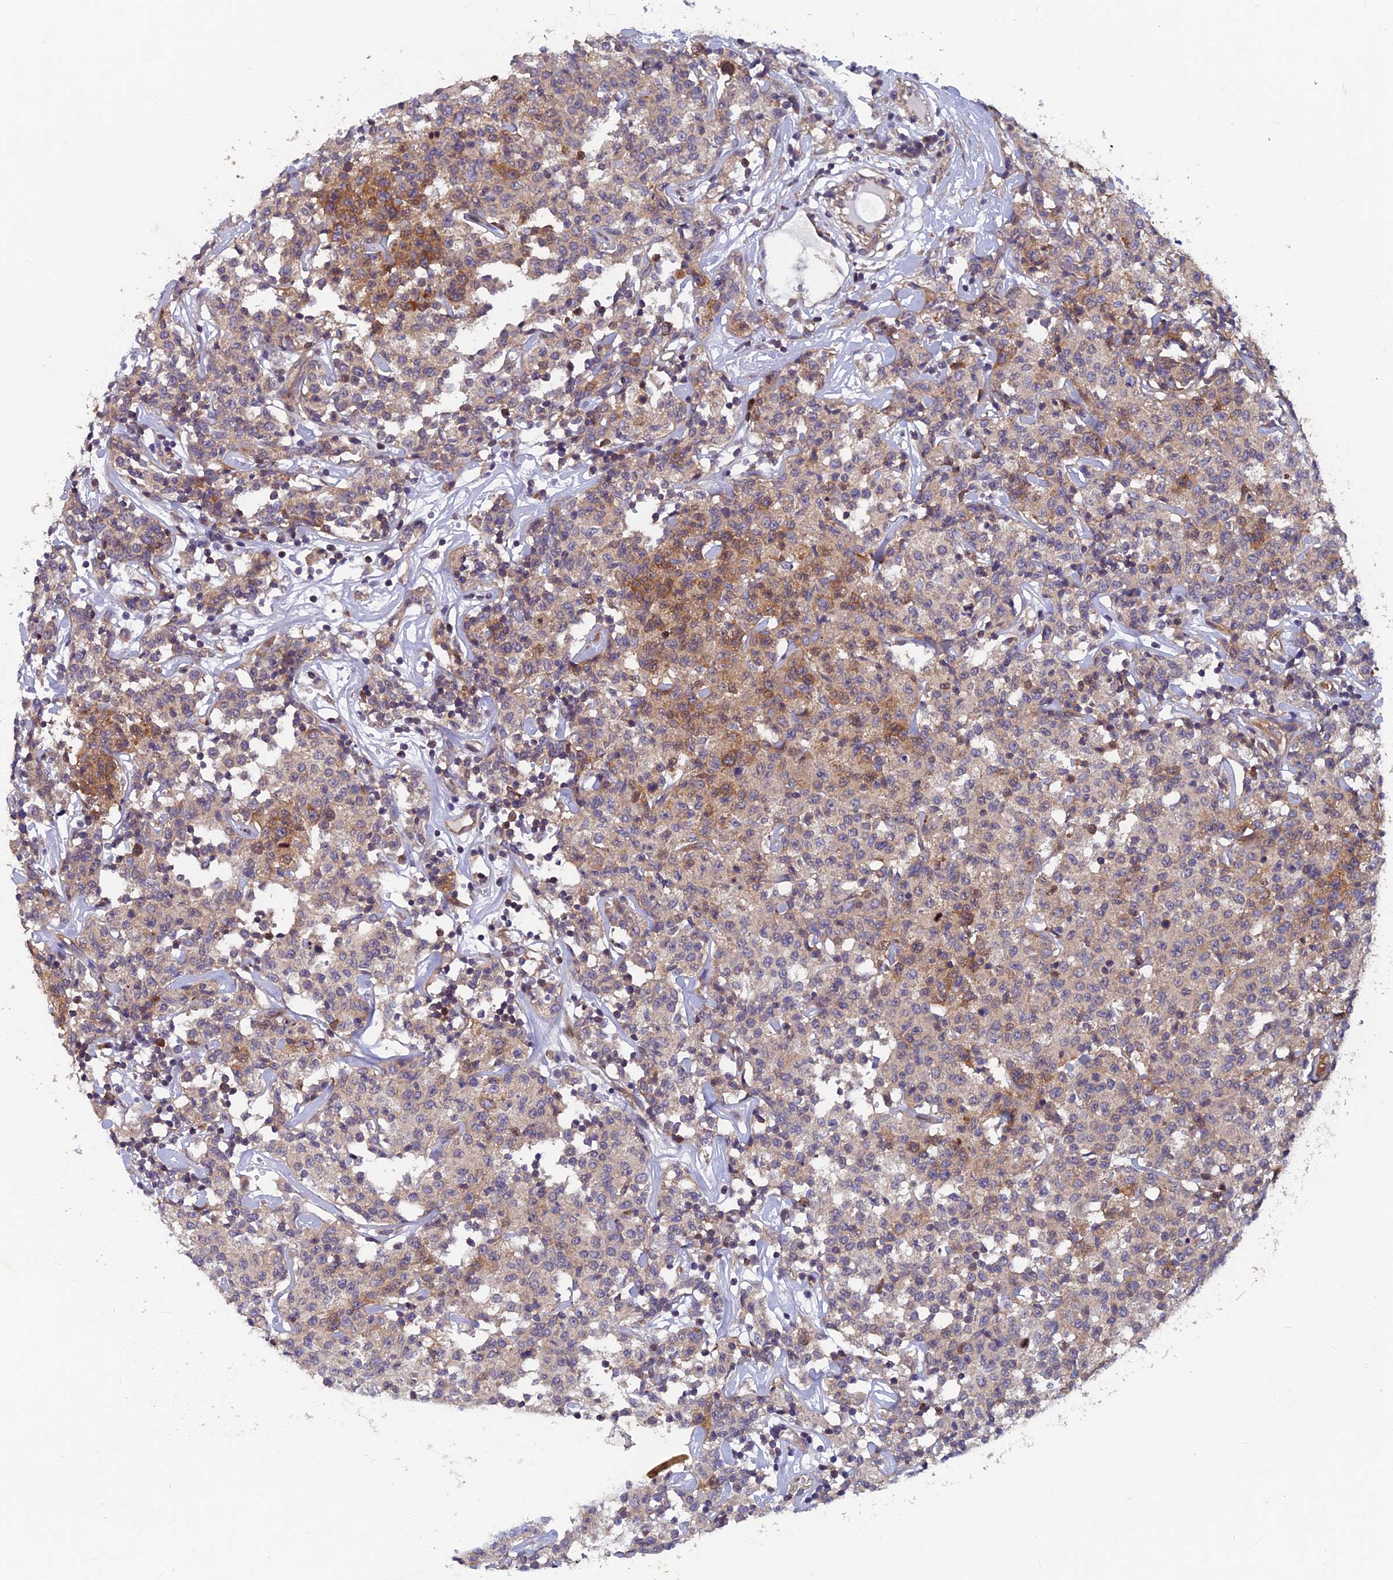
{"staining": {"intensity": "moderate", "quantity": "<25%", "location": "cytoplasmic/membranous"}, "tissue": "lymphoma", "cell_type": "Tumor cells", "image_type": "cancer", "snomed": [{"axis": "morphology", "description": "Malignant lymphoma, non-Hodgkin's type, Low grade"}, {"axis": "topography", "description": "Small intestine"}], "caption": "DAB immunohistochemical staining of malignant lymphoma, non-Hodgkin's type (low-grade) shows moderate cytoplasmic/membranous protein staining in approximately <25% of tumor cells.", "gene": "NCAPG", "patient": {"sex": "female", "age": 59}}